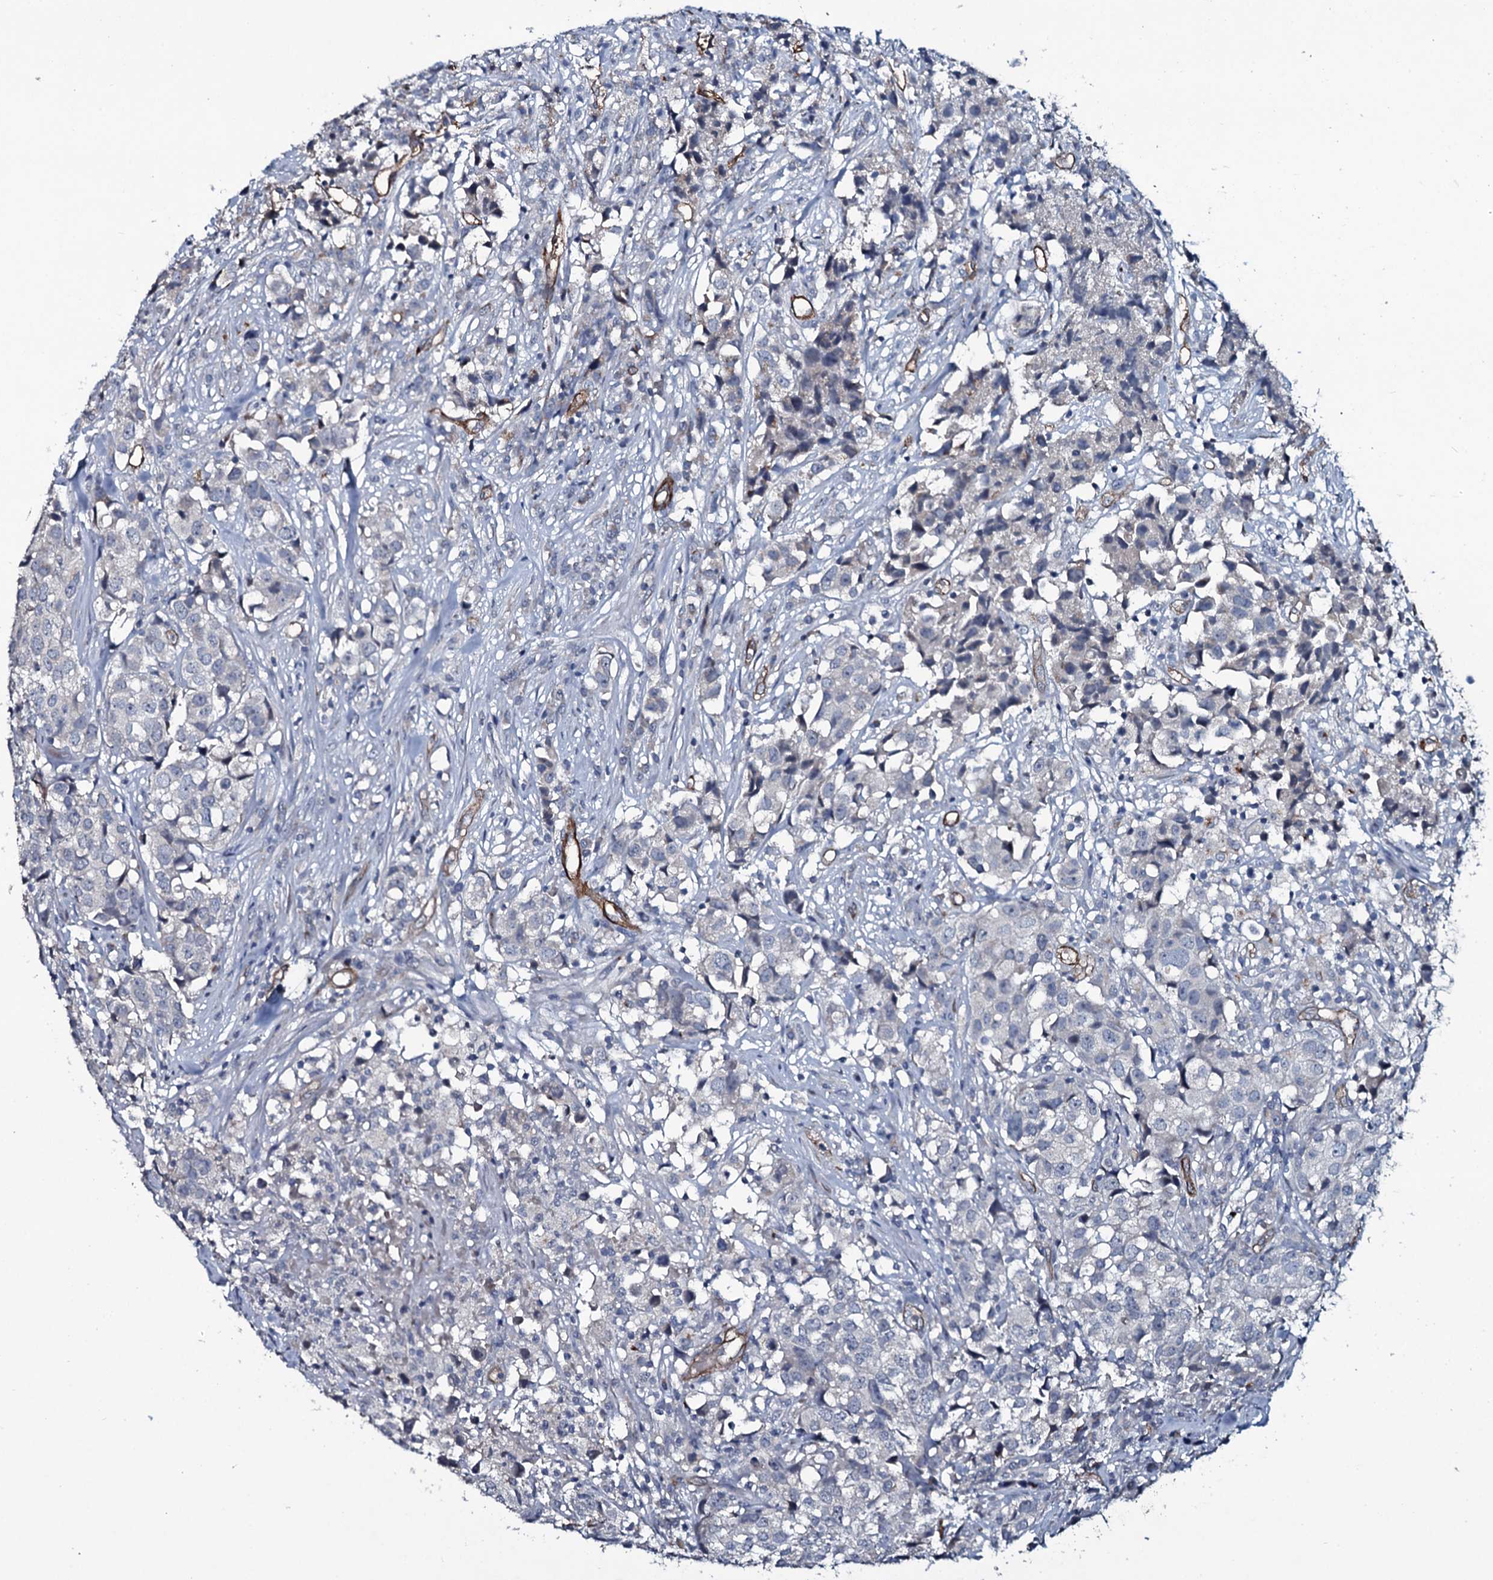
{"staining": {"intensity": "negative", "quantity": "none", "location": "none"}, "tissue": "urothelial cancer", "cell_type": "Tumor cells", "image_type": "cancer", "snomed": [{"axis": "morphology", "description": "Urothelial carcinoma, High grade"}, {"axis": "topography", "description": "Urinary bladder"}], "caption": "Immunohistochemistry micrograph of human urothelial cancer stained for a protein (brown), which demonstrates no positivity in tumor cells. The staining is performed using DAB brown chromogen with nuclei counter-stained in using hematoxylin.", "gene": "CLEC14A", "patient": {"sex": "female", "age": 75}}